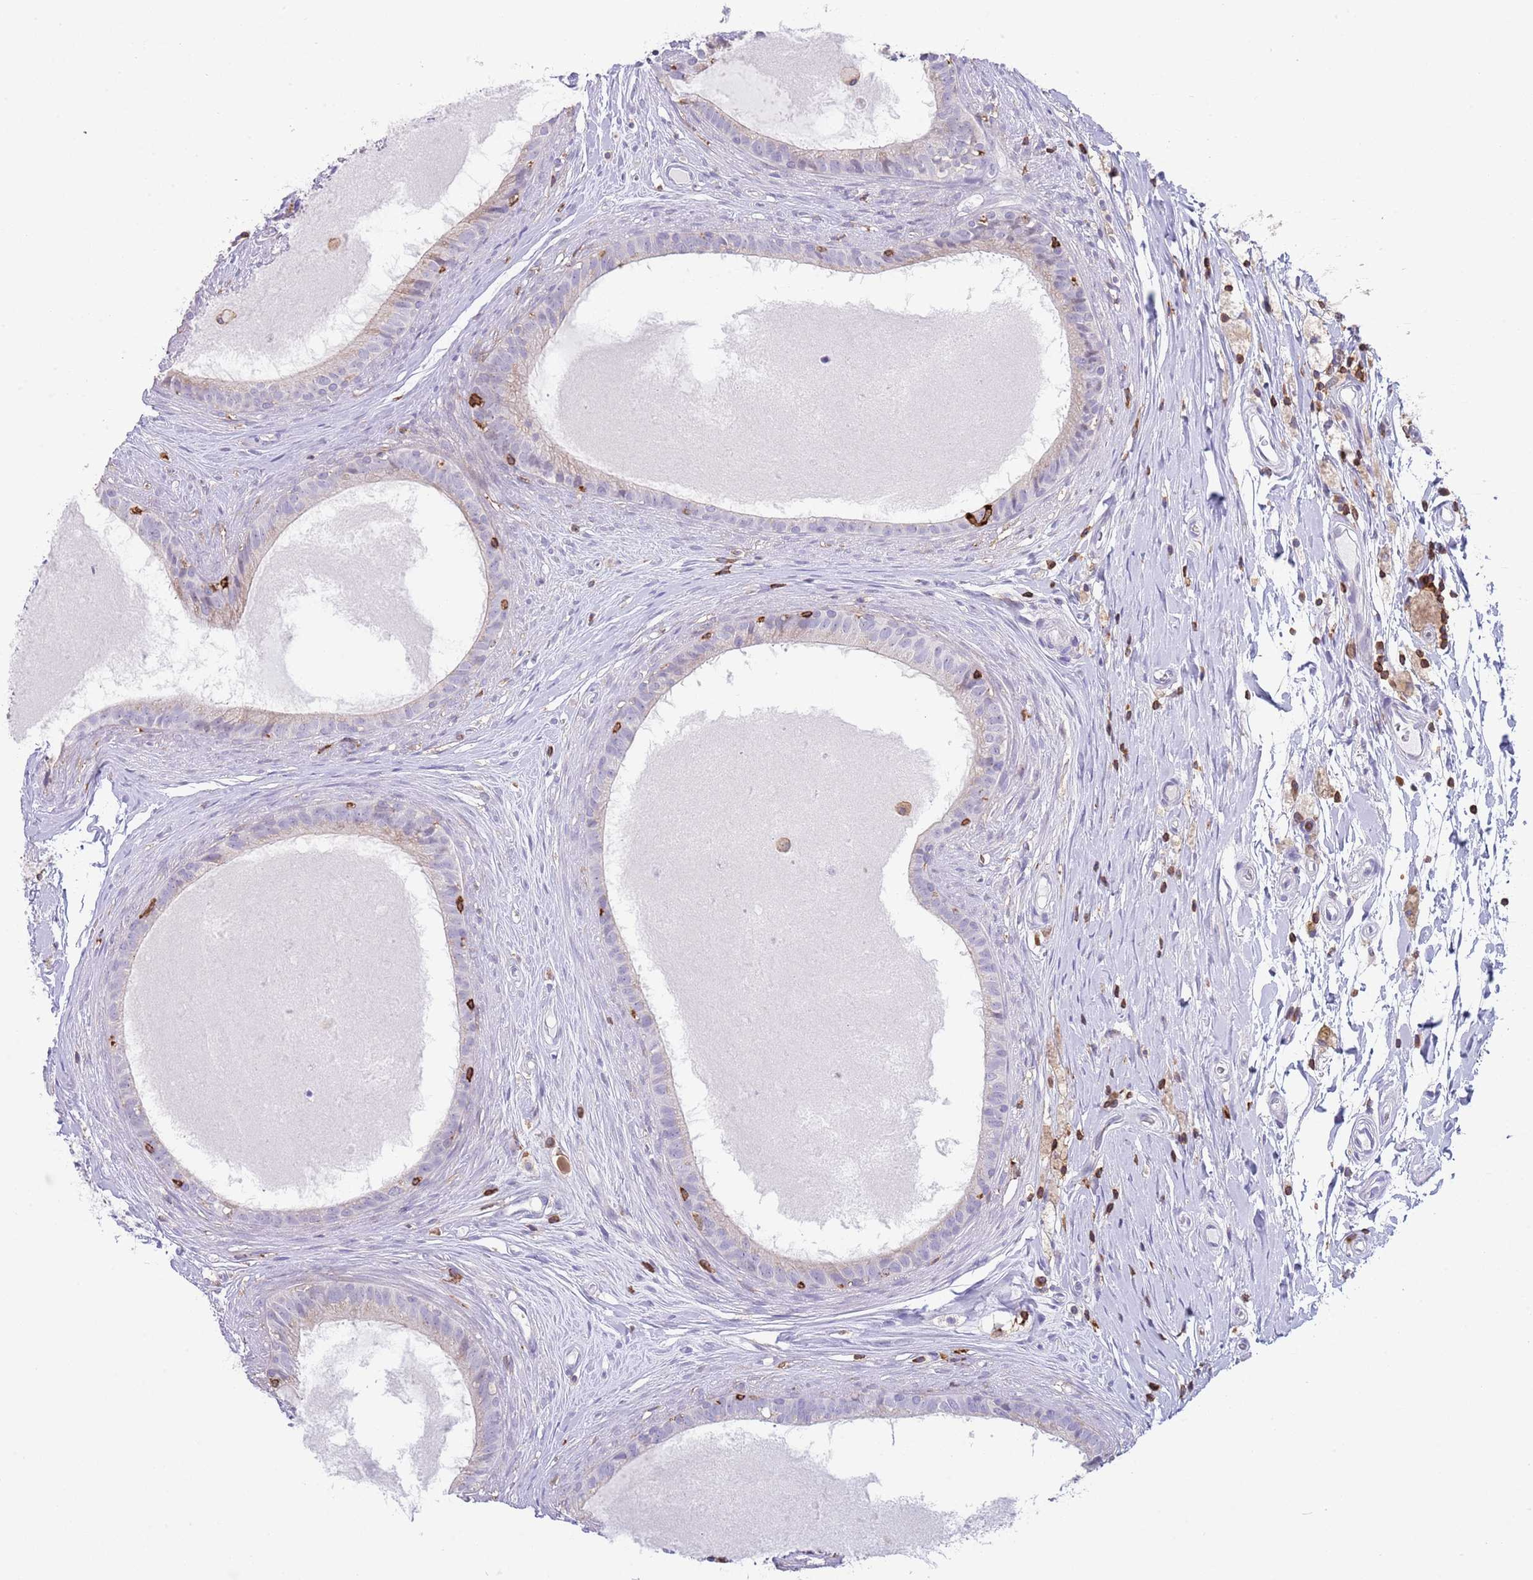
{"staining": {"intensity": "negative", "quantity": "none", "location": "none"}, "tissue": "epididymis", "cell_type": "Glandular cells", "image_type": "normal", "snomed": [{"axis": "morphology", "description": "Normal tissue, NOS"}, {"axis": "topography", "description": "Epididymis"}], "caption": "Glandular cells show no significant expression in unremarkable epididymis.", "gene": "LPXN", "patient": {"sex": "male", "age": 80}}